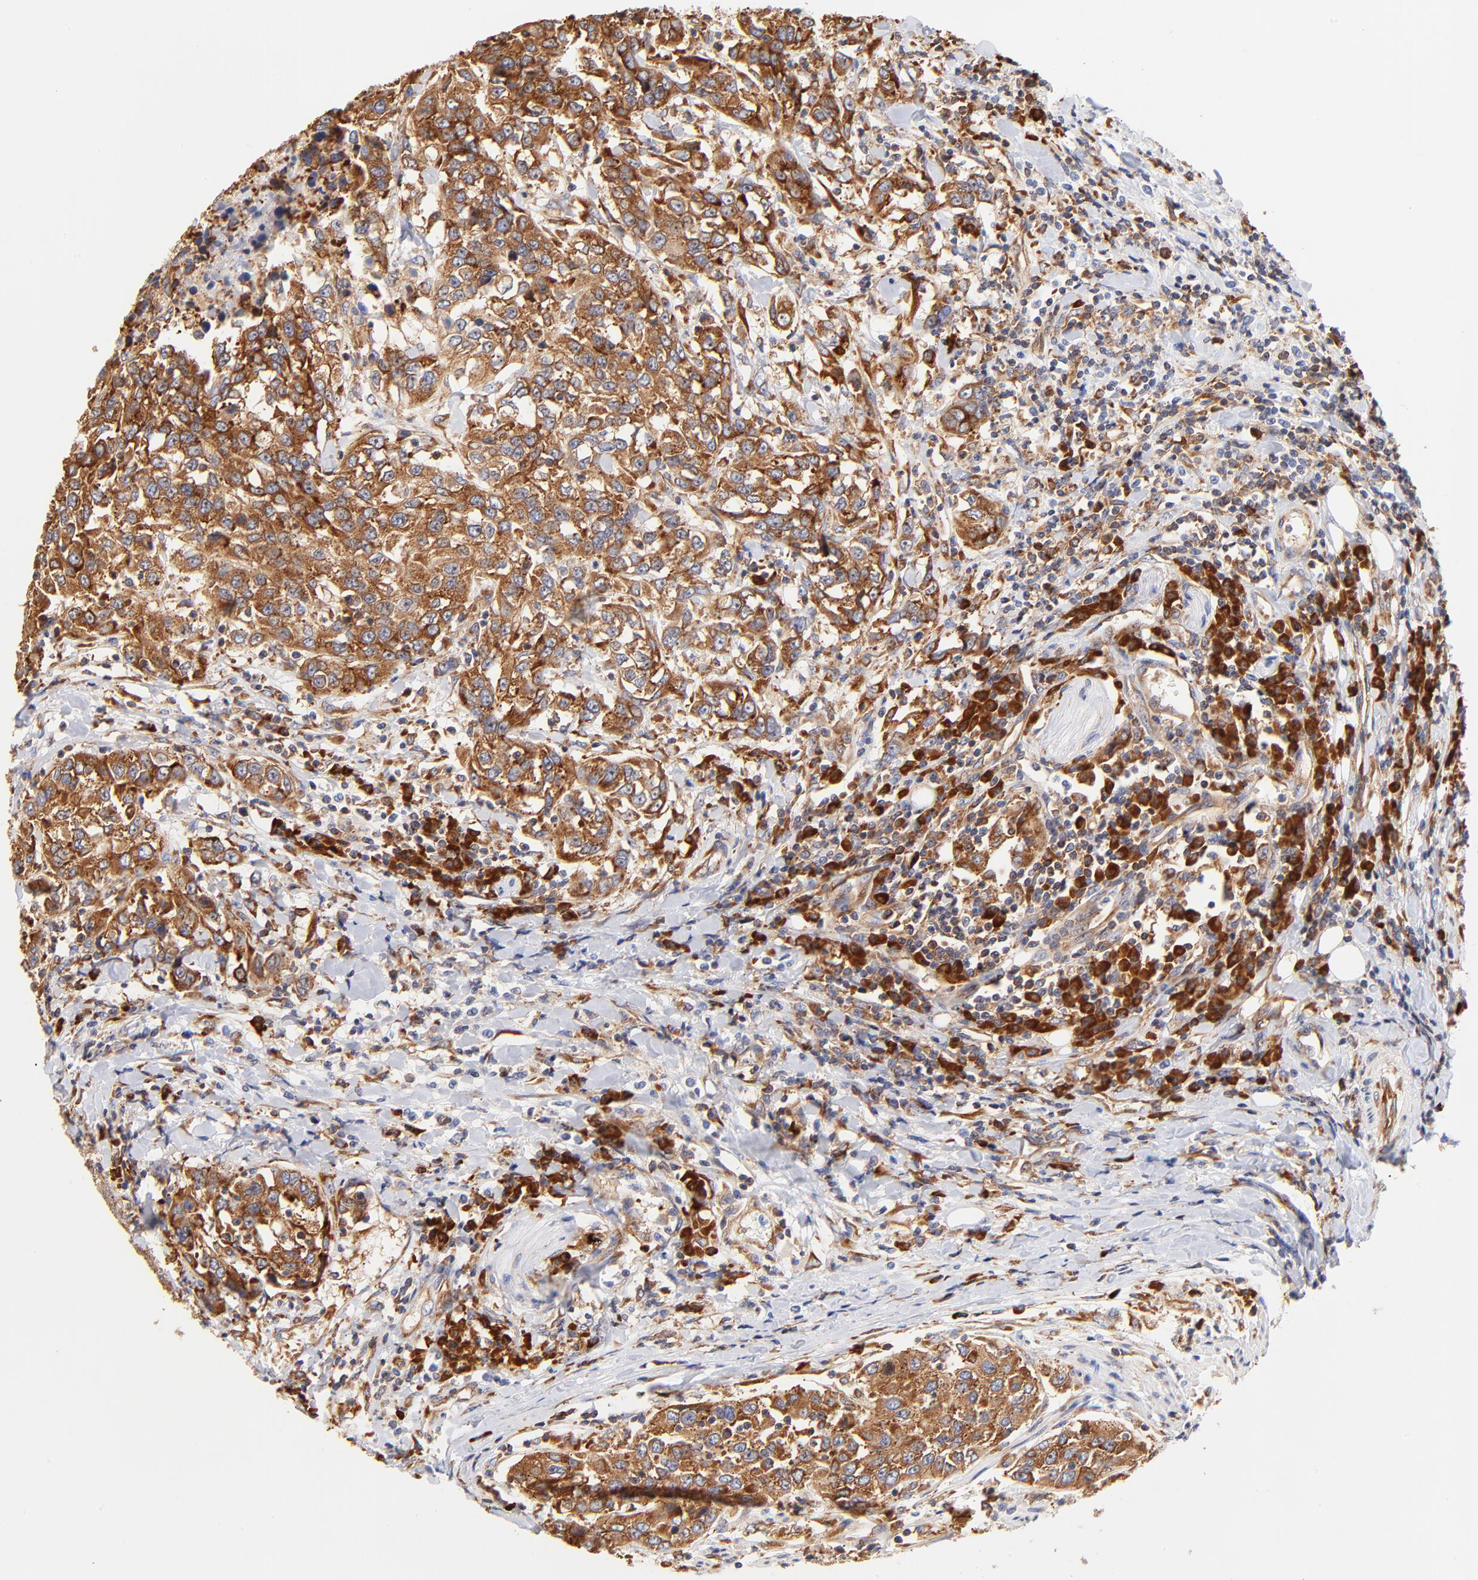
{"staining": {"intensity": "strong", "quantity": ">75%", "location": "cytoplasmic/membranous"}, "tissue": "urothelial cancer", "cell_type": "Tumor cells", "image_type": "cancer", "snomed": [{"axis": "morphology", "description": "Urothelial carcinoma, High grade"}, {"axis": "topography", "description": "Urinary bladder"}], "caption": "Immunohistochemistry (IHC) image of human urothelial cancer stained for a protein (brown), which reveals high levels of strong cytoplasmic/membranous staining in approximately >75% of tumor cells.", "gene": "RPL27", "patient": {"sex": "female", "age": 80}}